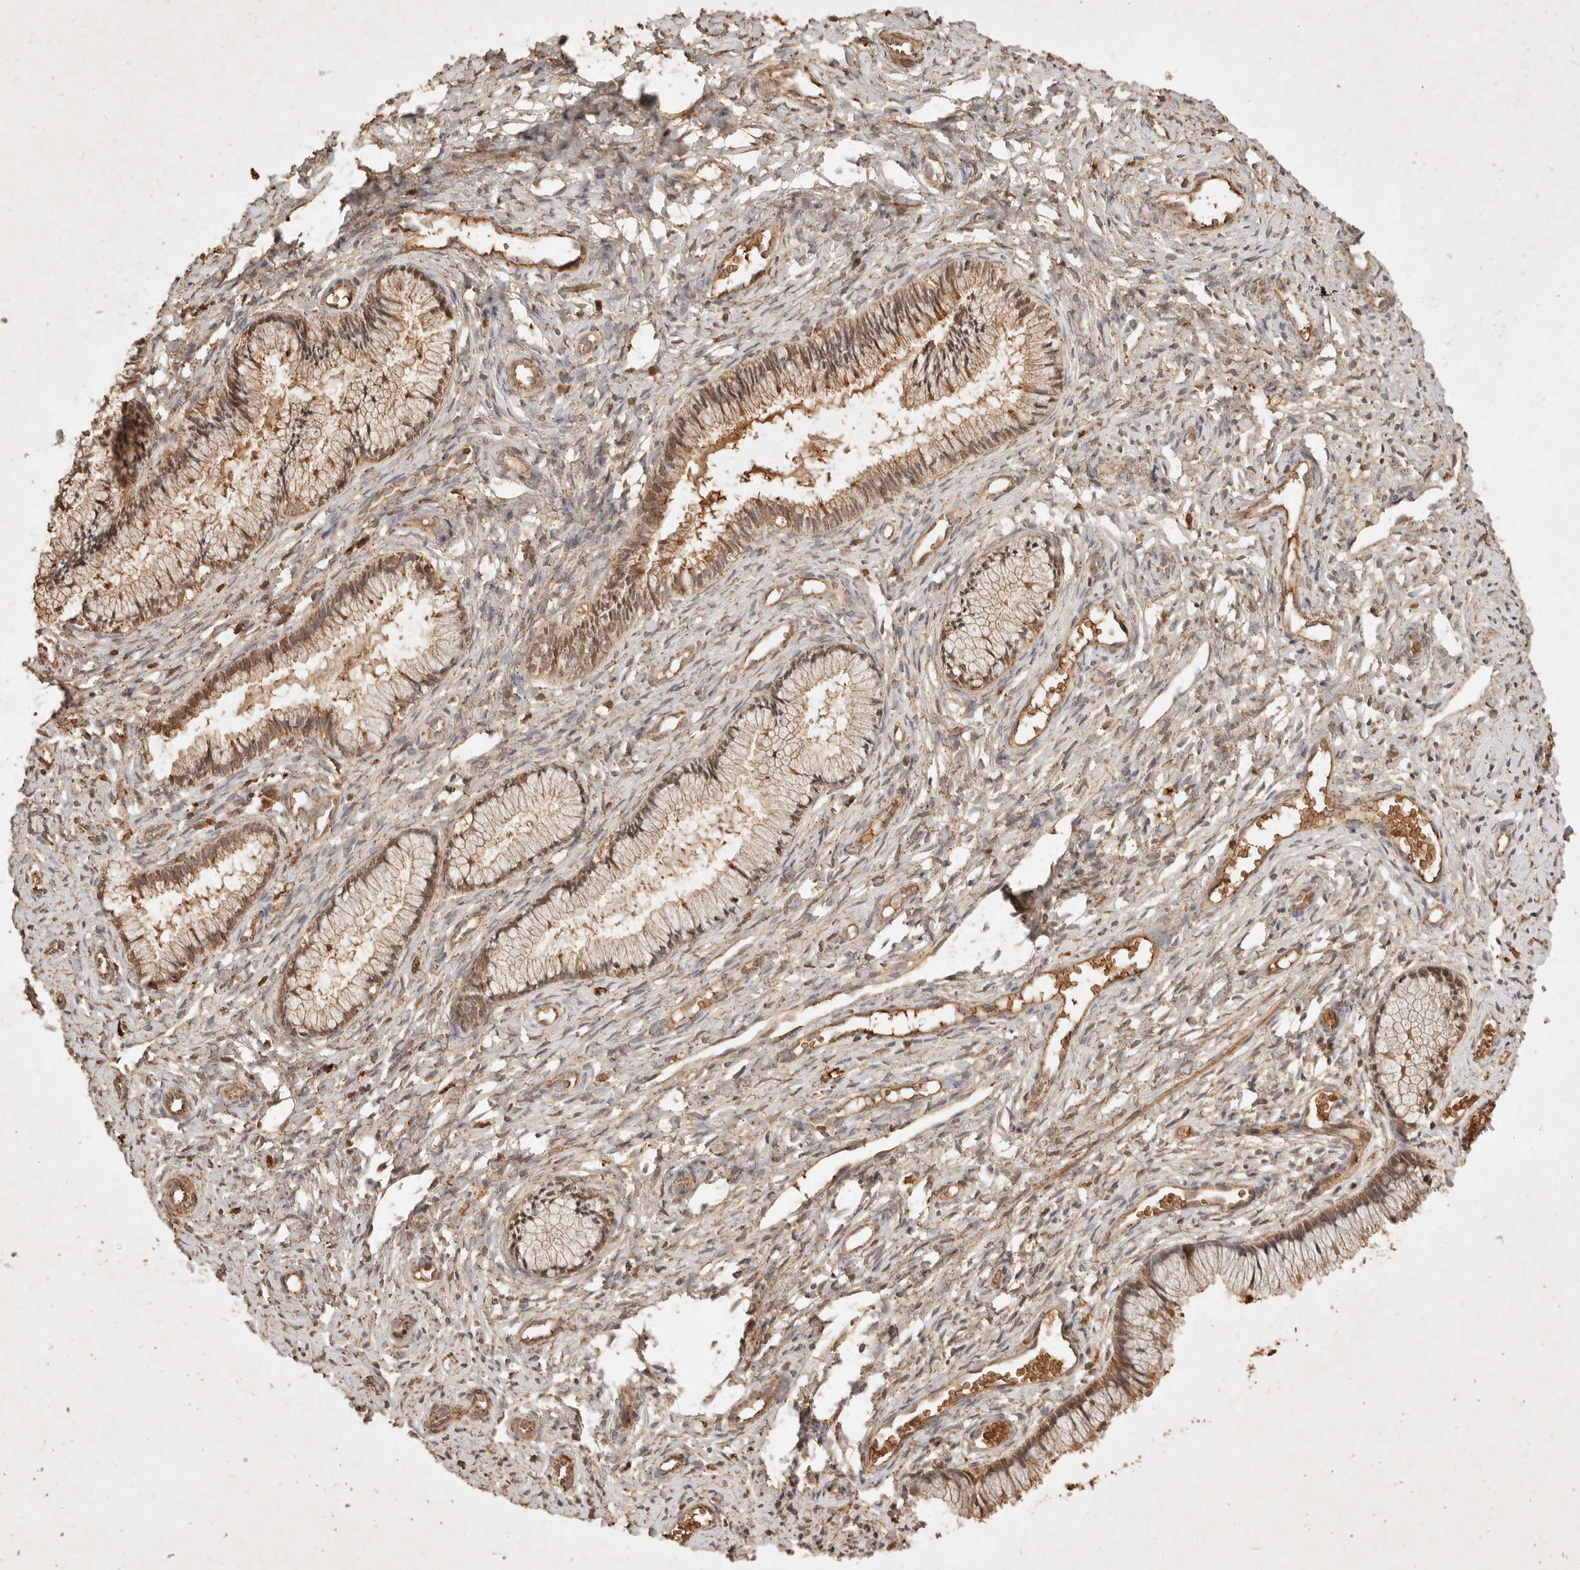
{"staining": {"intensity": "moderate", "quantity": ">75%", "location": "cytoplasmic/membranous"}, "tissue": "cervix", "cell_type": "Glandular cells", "image_type": "normal", "snomed": [{"axis": "morphology", "description": "Normal tissue, NOS"}, {"axis": "topography", "description": "Cervix"}], "caption": "High-magnification brightfield microscopy of unremarkable cervix stained with DAB (3,3'-diaminobenzidine) (brown) and counterstained with hematoxylin (blue). glandular cells exhibit moderate cytoplasmic/membranous positivity is seen in approximately>75% of cells.", "gene": "FAM180B", "patient": {"sex": "female", "age": 27}}